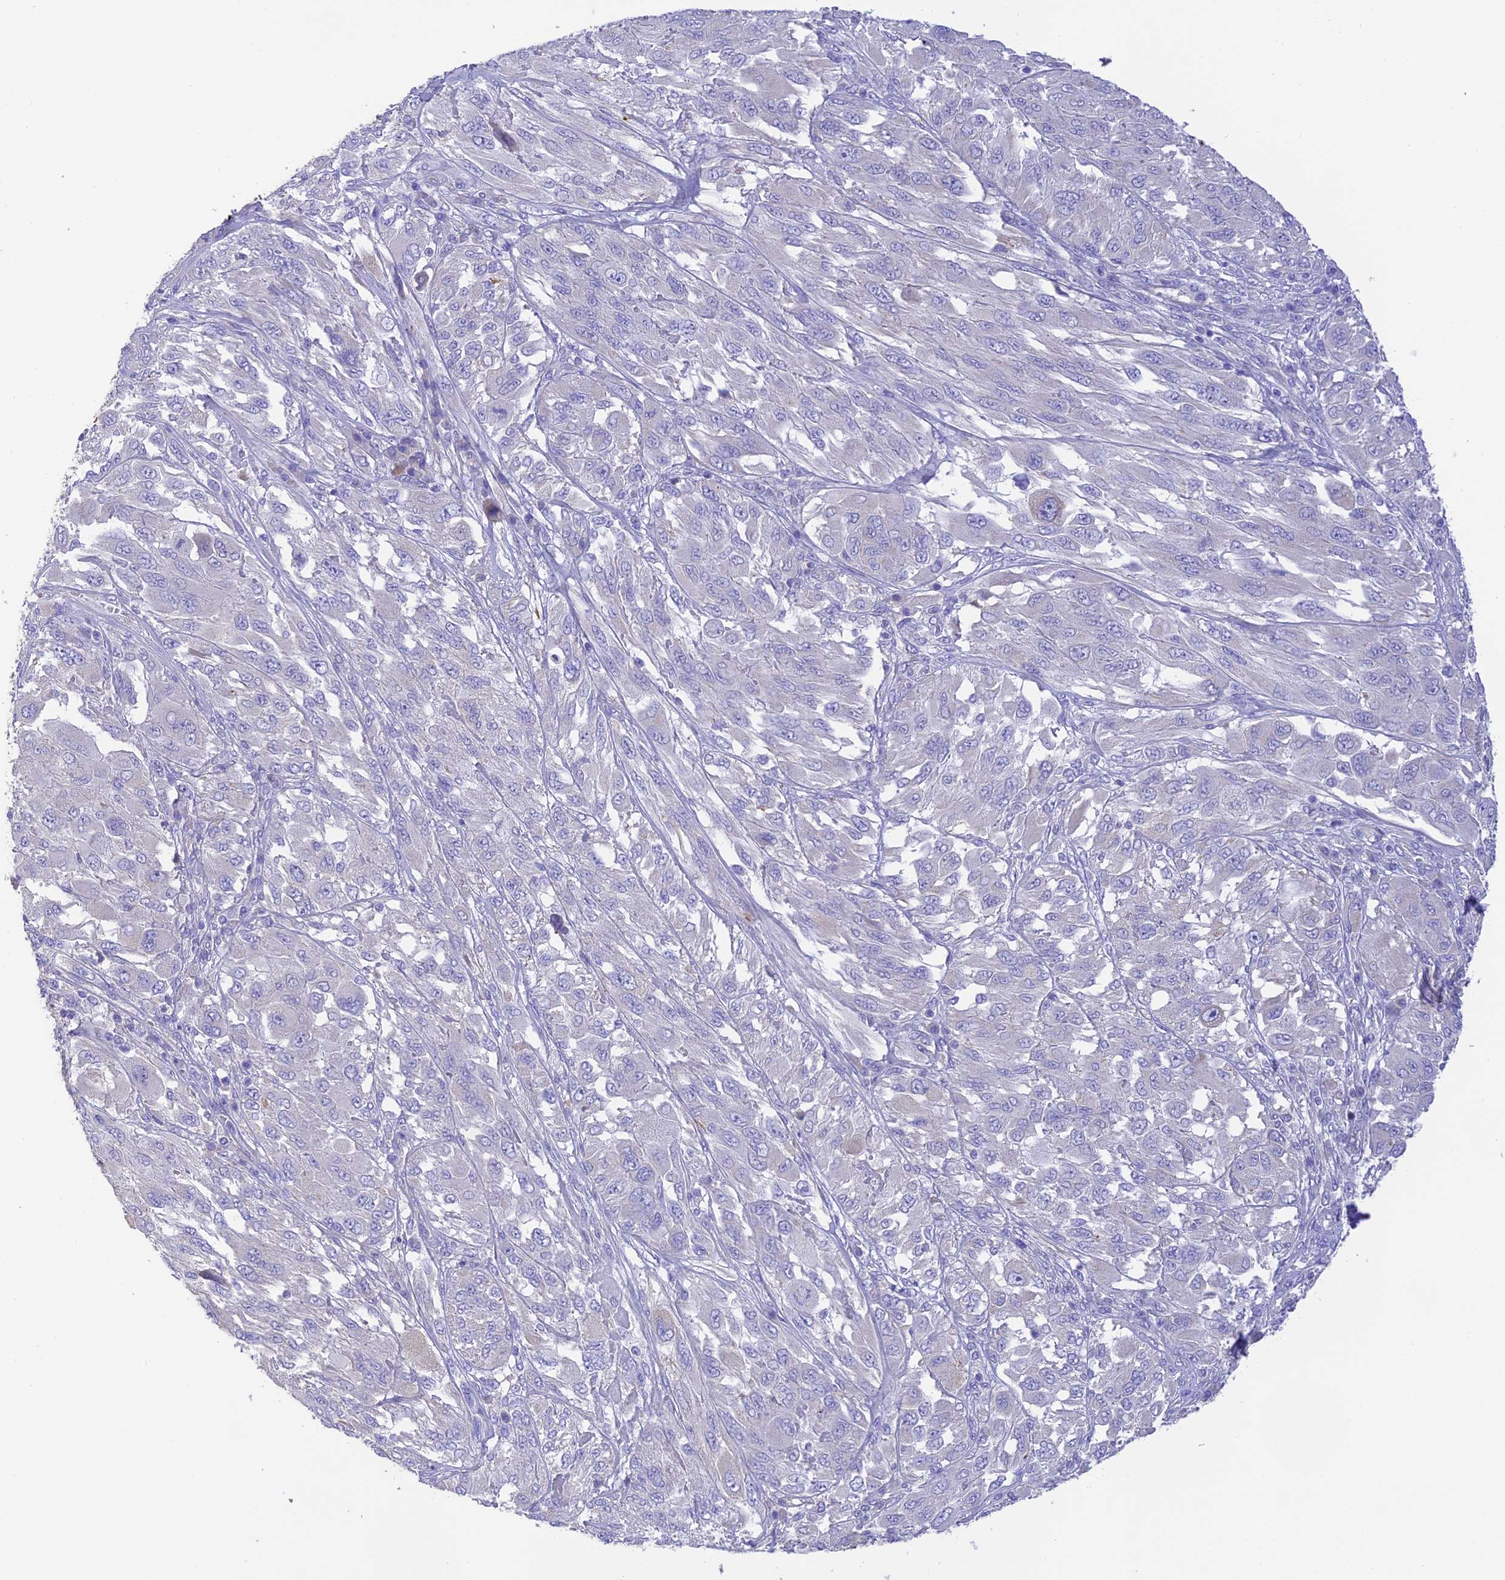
{"staining": {"intensity": "negative", "quantity": "none", "location": "none"}, "tissue": "melanoma", "cell_type": "Tumor cells", "image_type": "cancer", "snomed": [{"axis": "morphology", "description": "Malignant melanoma, NOS"}, {"axis": "topography", "description": "Skin"}], "caption": "The immunohistochemistry histopathology image has no significant staining in tumor cells of melanoma tissue.", "gene": "HSD17B2", "patient": {"sex": "female", "age": 91}}